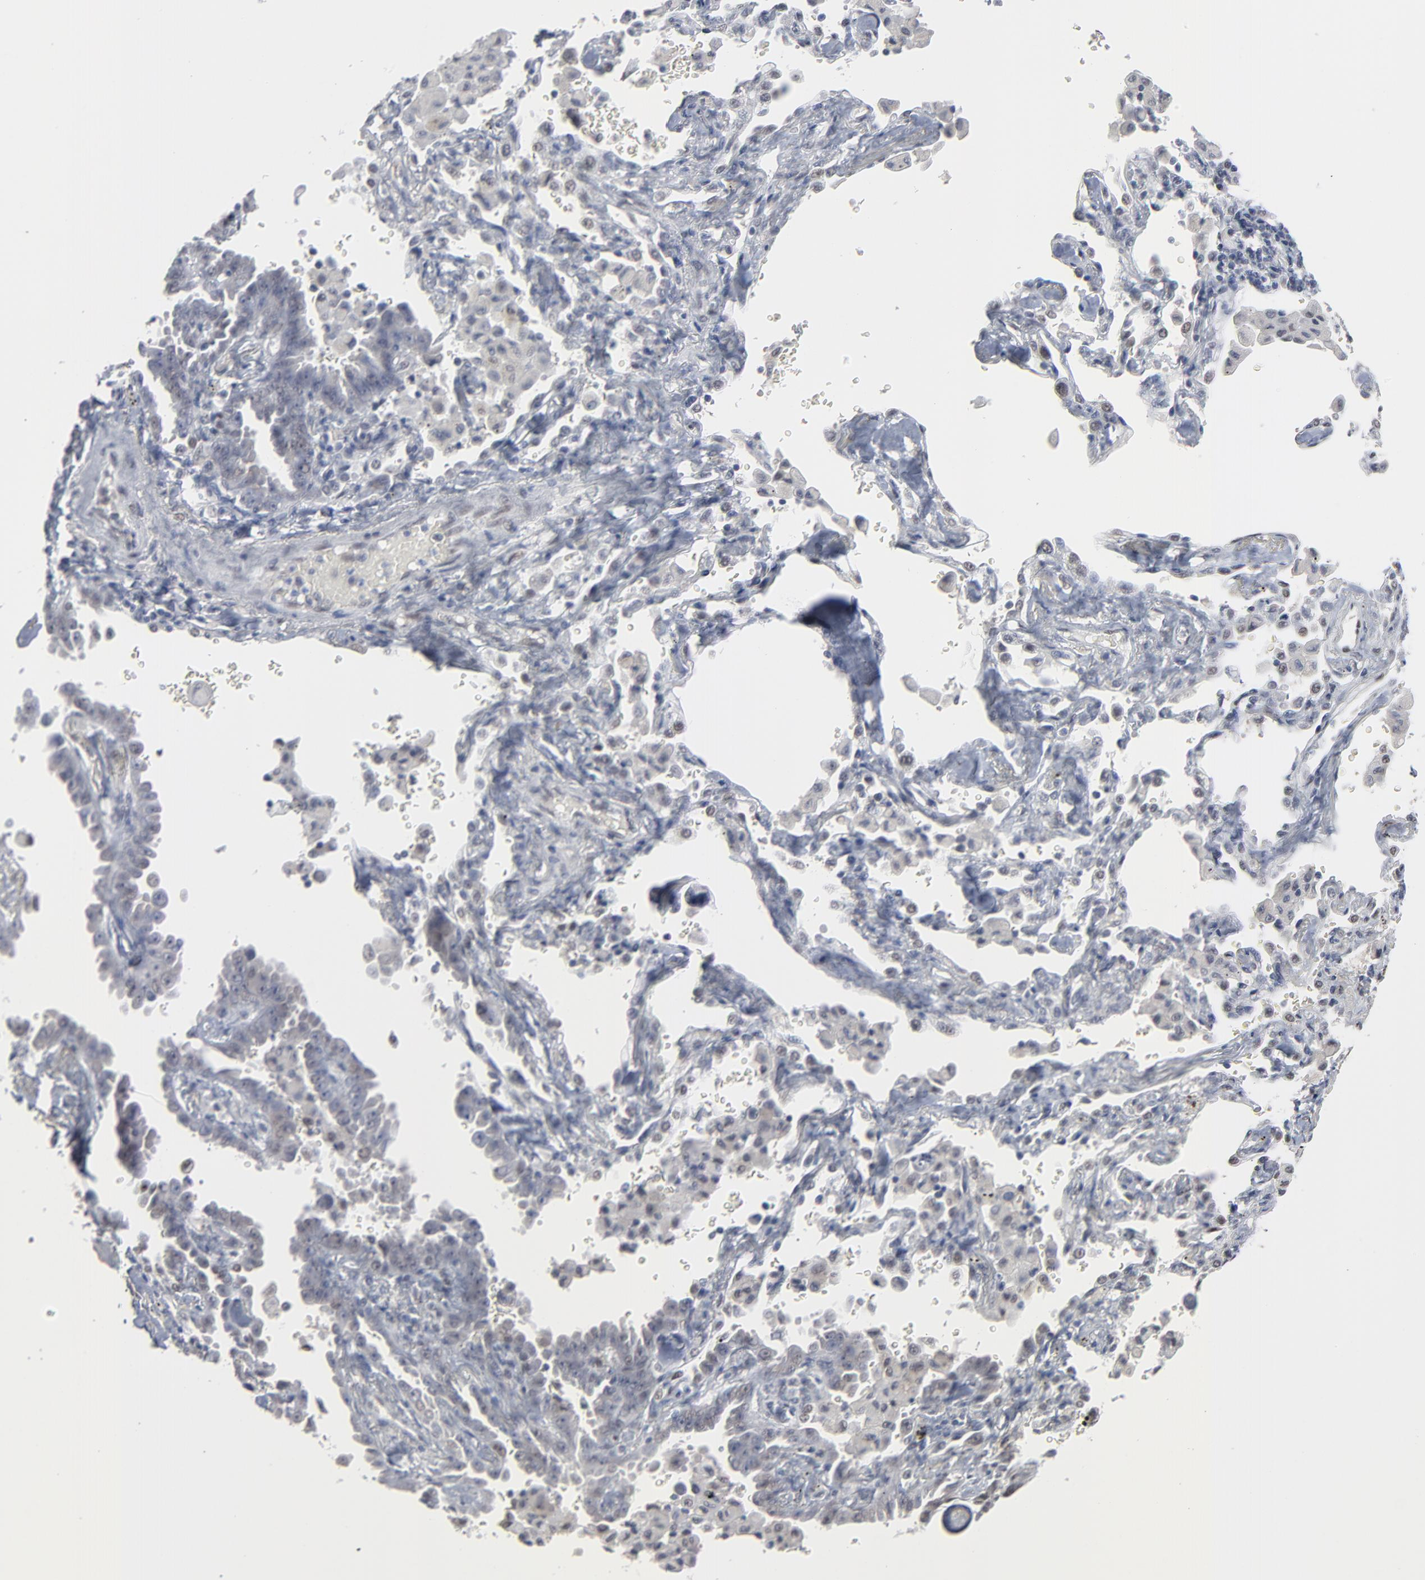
{"staining": {"intensity": "negative", "quantity": "none", "location": "none"}, "tissue": "lung cancer", "cell_type": "Tumor cells", "image_type": "cancer", "snomed": [{"axis": "morphology", "description": "Adenocarcinoma, NOS"}, {"axis": "topography", "description": "Lung"}], "caption": "IHC photomicrograph of human adenocarcinoma (lung) stained for a protein (brown), which reveals no staining in tumor cells.", "gene": "ATF7", "patient": {"sex": "female", "age": 64}}